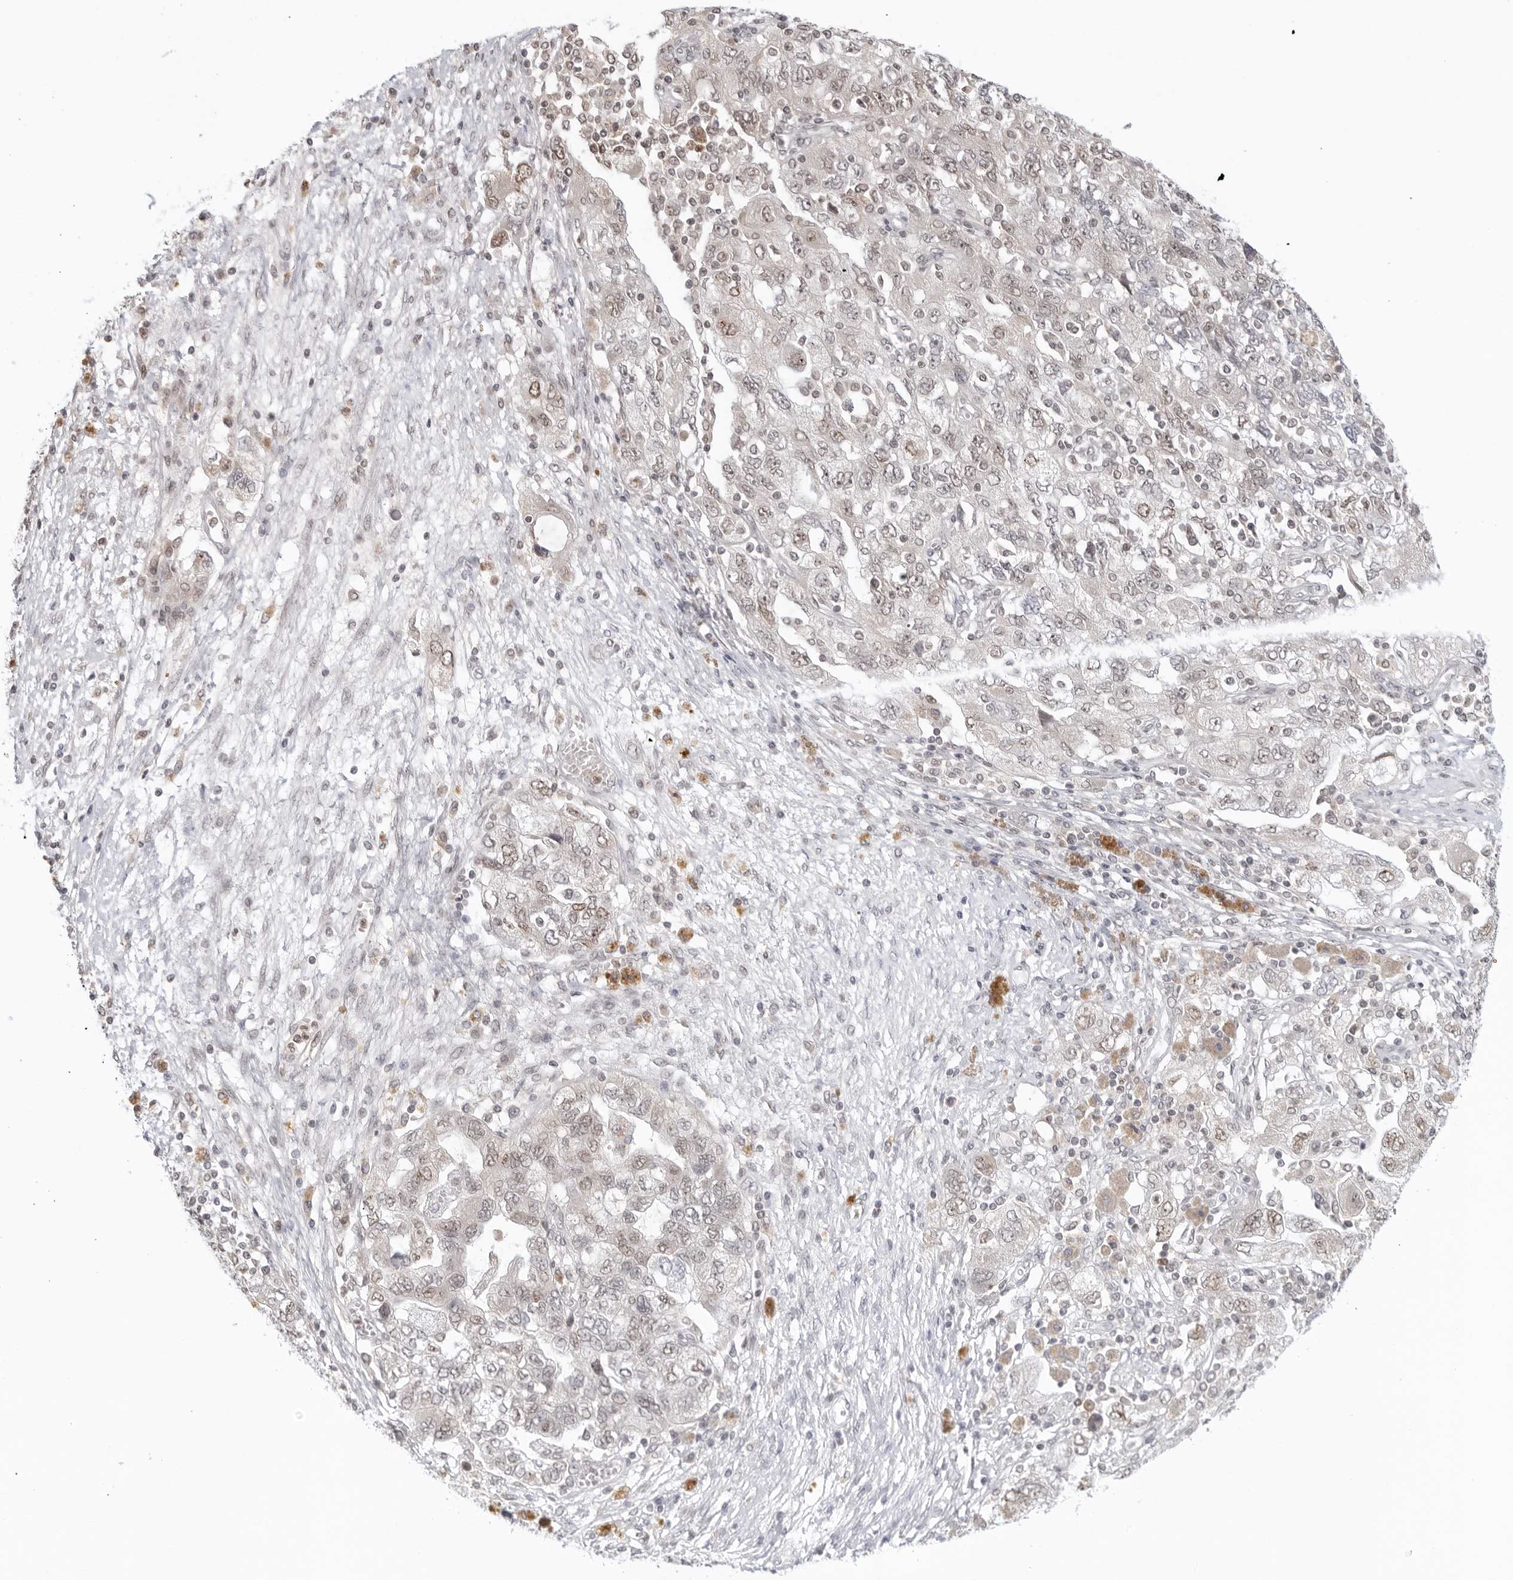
{"staining": {"intensity": "weak", "quantity": "<25%", "location": "nuclear"}, "tissue": "ovarian cancer", "cell_type": "Tumor cells", "image_type": "cancer", "snomed": [{"axis": "morphology", "description": "Carcinoma, NOS"}, {"axis": "morphology", "description": "Cystadenocarcinoma, serous, NOS"}, {"axis": "topography", "description": "Ovary"}], "caption": "The histopathology image demonstrates no staining of tumor cells in ovarian cancer (serous cystadenocarcinoma).", "gene": "RAB11FIP3", "patient": {"sex": "female", "age": 69}}